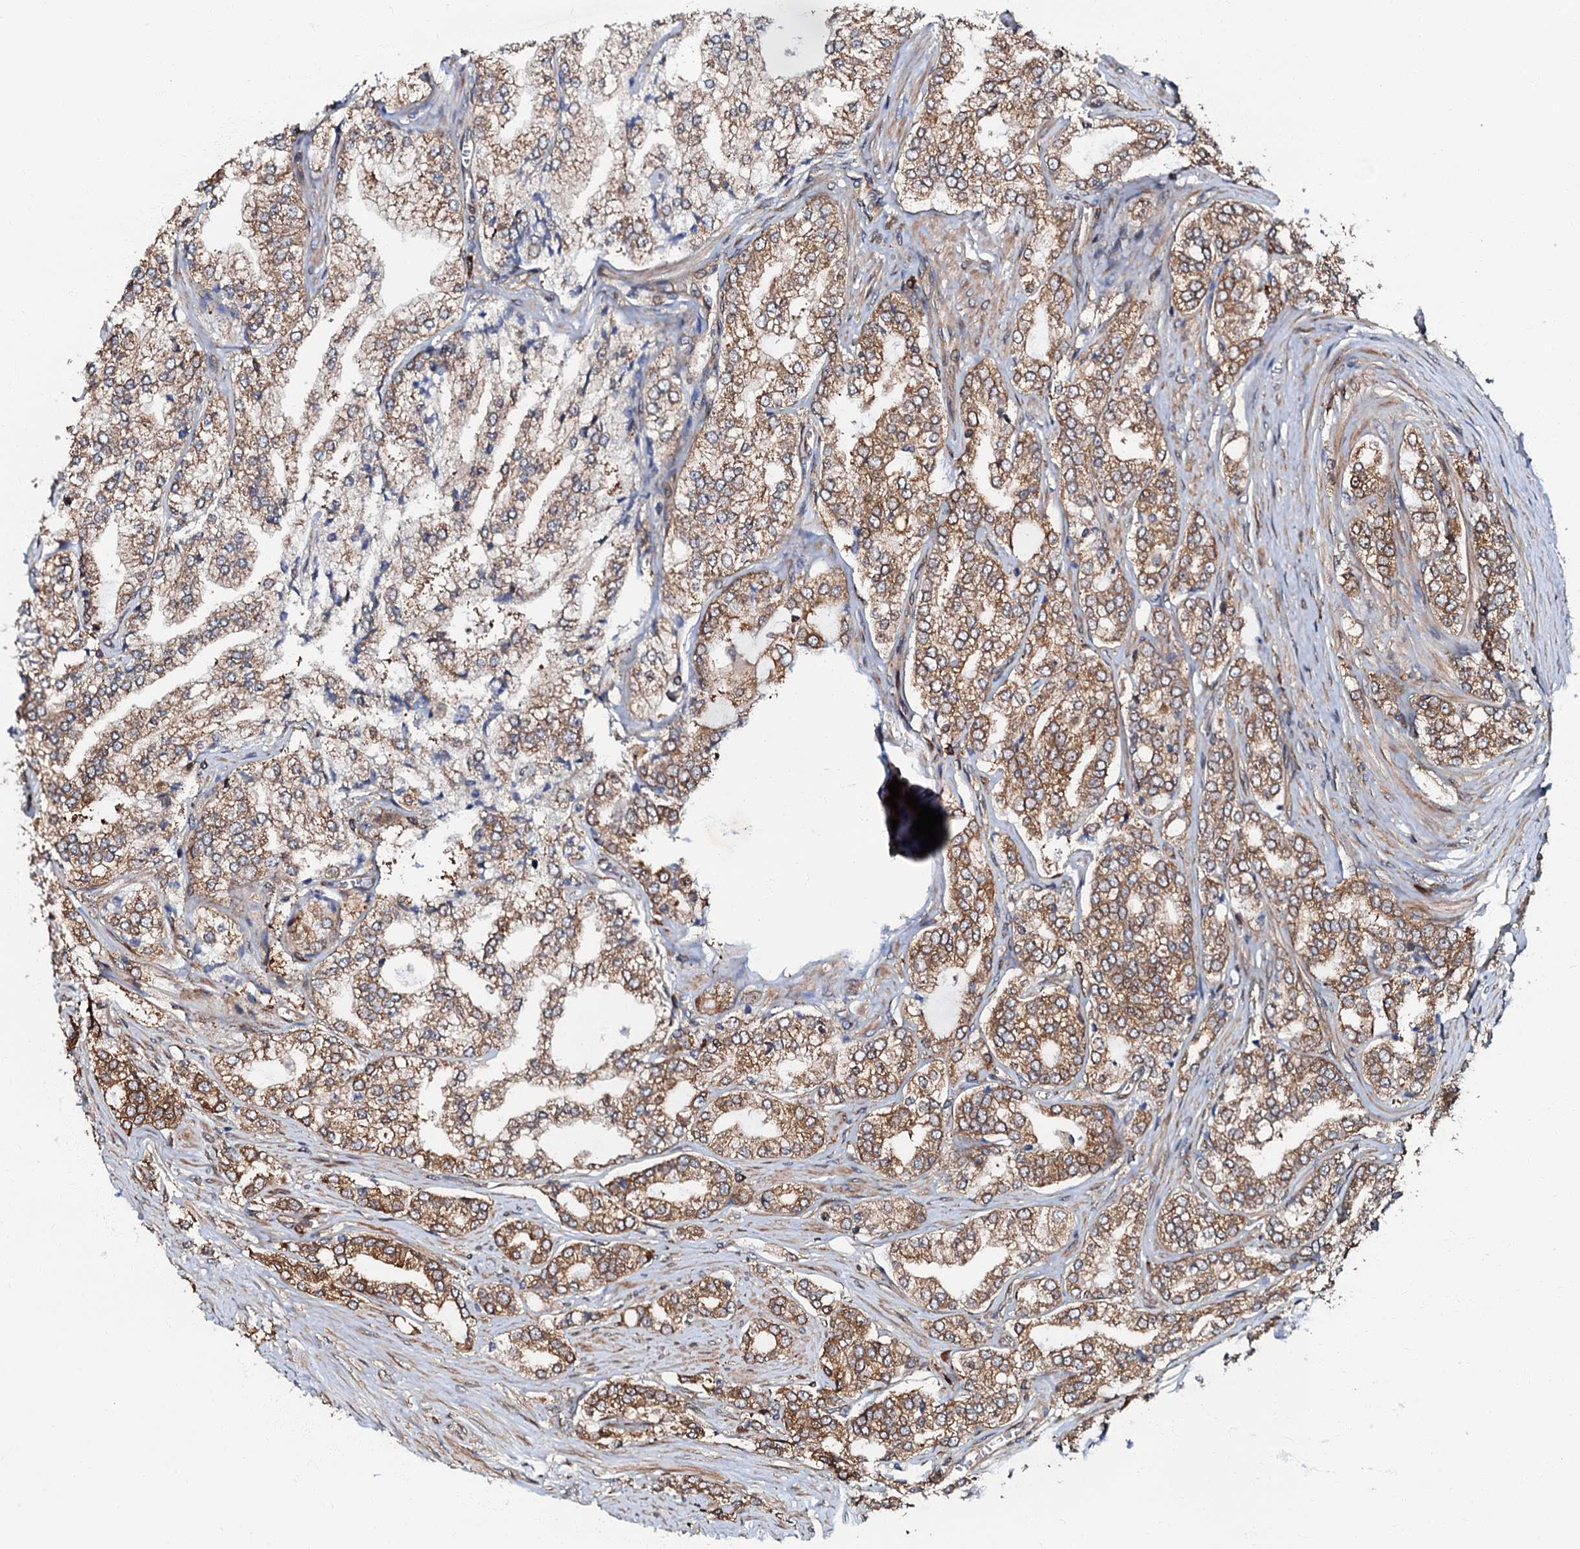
{"staining": {"intensity": "moderate", "quantity": ">75%", "location": "cytoplasmic/membranous"}, "tissue": "prostate cancer", "cell_type": "Tumor cells", "image_type": "cancer", "snomed": [{"axis": "morphology", "description": "Adenocarcinoma, High grade"}, {"axis": "topography", "description": "Prostate"}], "caption": "IHC micrograph of prostate high-grade adenocarcinoma stained for a protein (brown), which exhibits medium levels of moderate cytoplasmic/membranous positivity in approximately >75% of tumor cells.", "gene": "OSBP", "patient": {"sex": "male", "age": 64}}